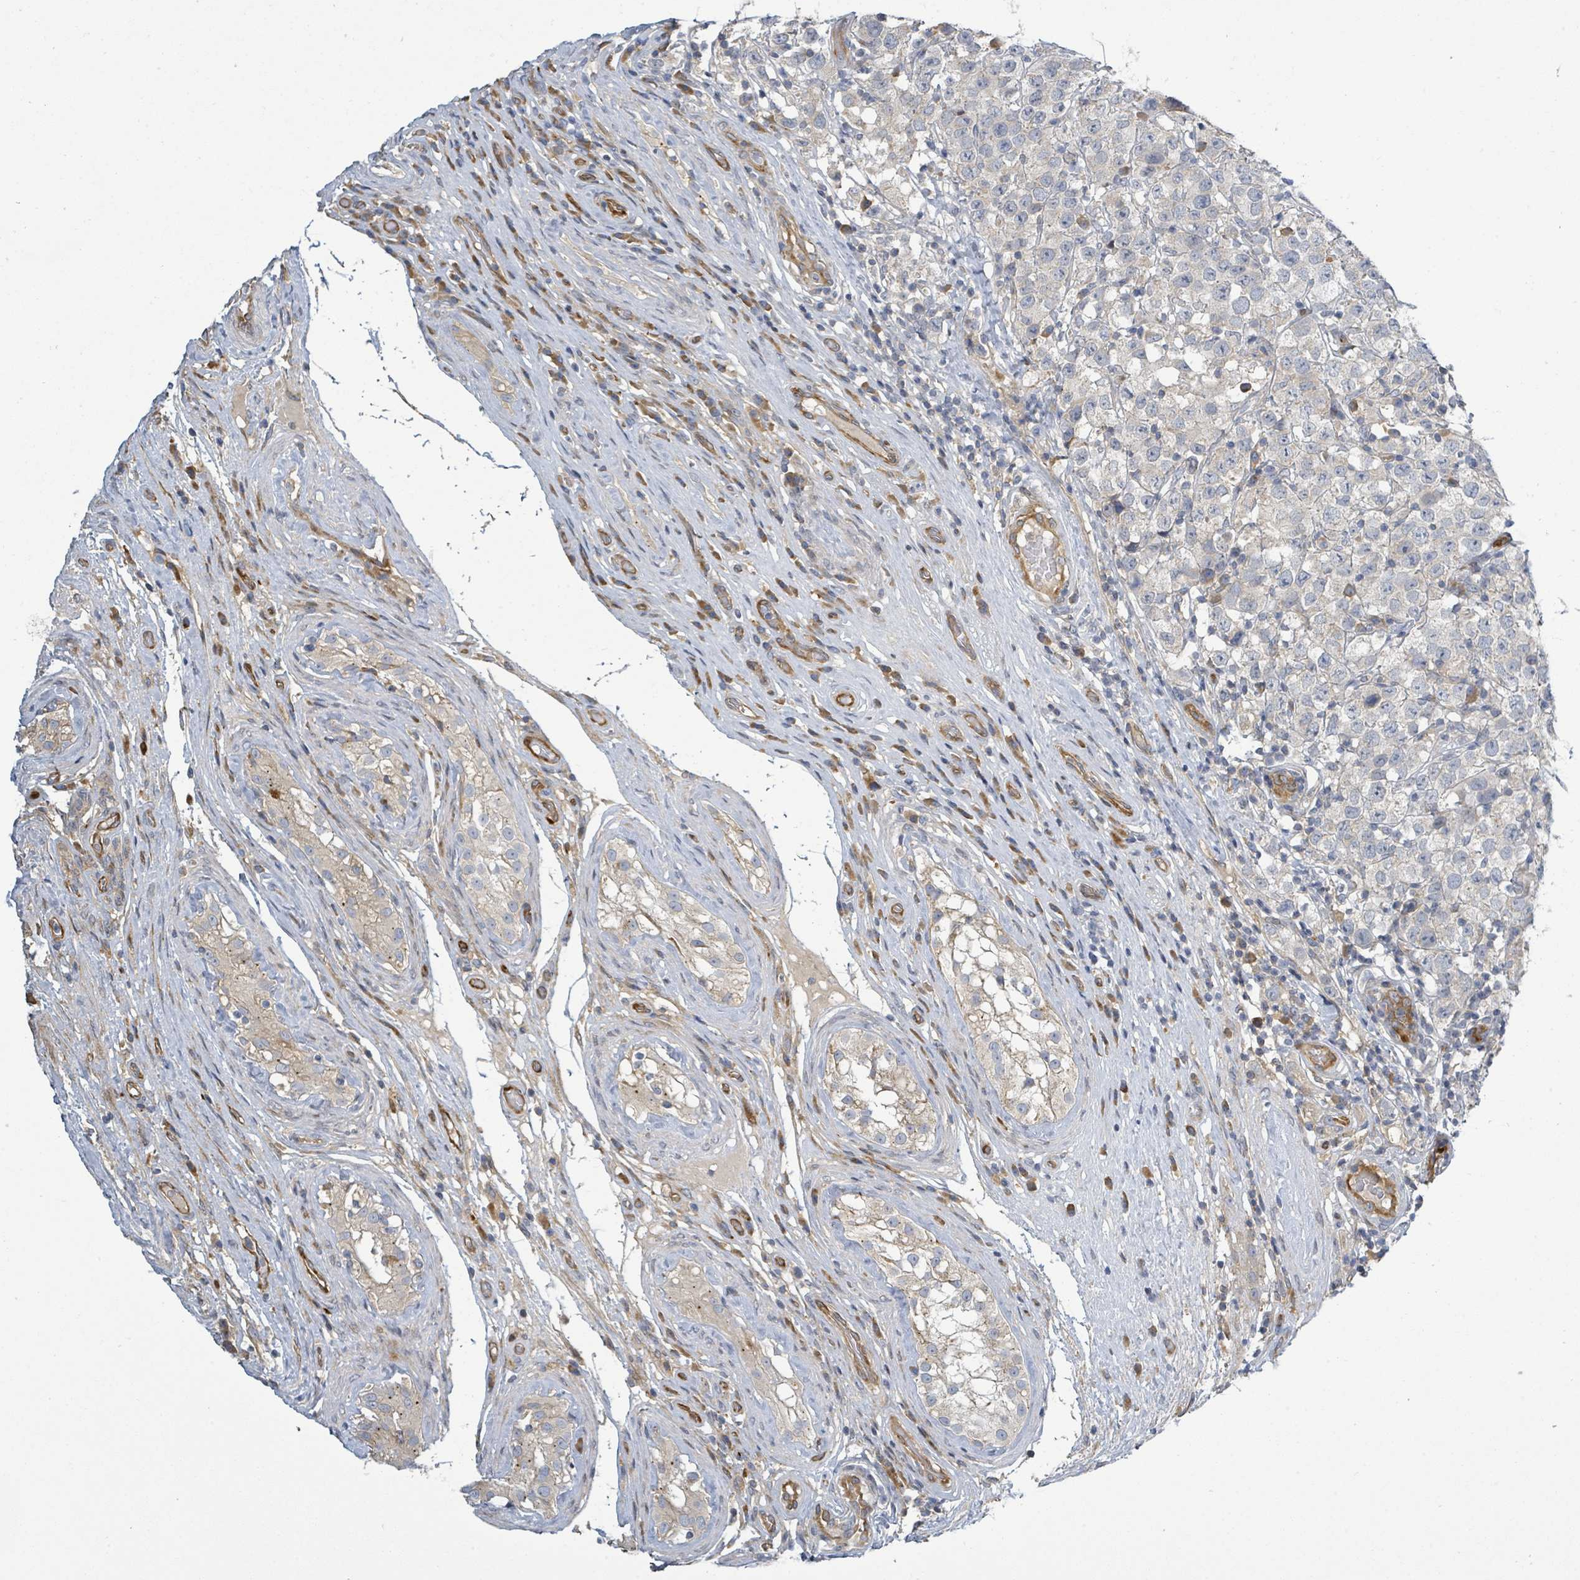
{"staining": {"intensity": "negative", "quantity": "none", "location": "none"}, "tissue": "testis cancer", "cell_type": "Tumor cells", "image_type": "cancer", "snomed": [{"axis": "morphology", "description": "Seminoma, NOS"}, {"axis": "morphology", "description": "Carcinoma, Embryonal, NOS"}, {"axis": "topography", "description": "Testis"}], "caption": "High power microscopy histopathology image of an IHC micrograph of testis cancer (embryonal carcinoma), revealing no significant staining in tumor cells.", "gene": "CFAP210", "patient": {"sex": "male", "age": 41}}